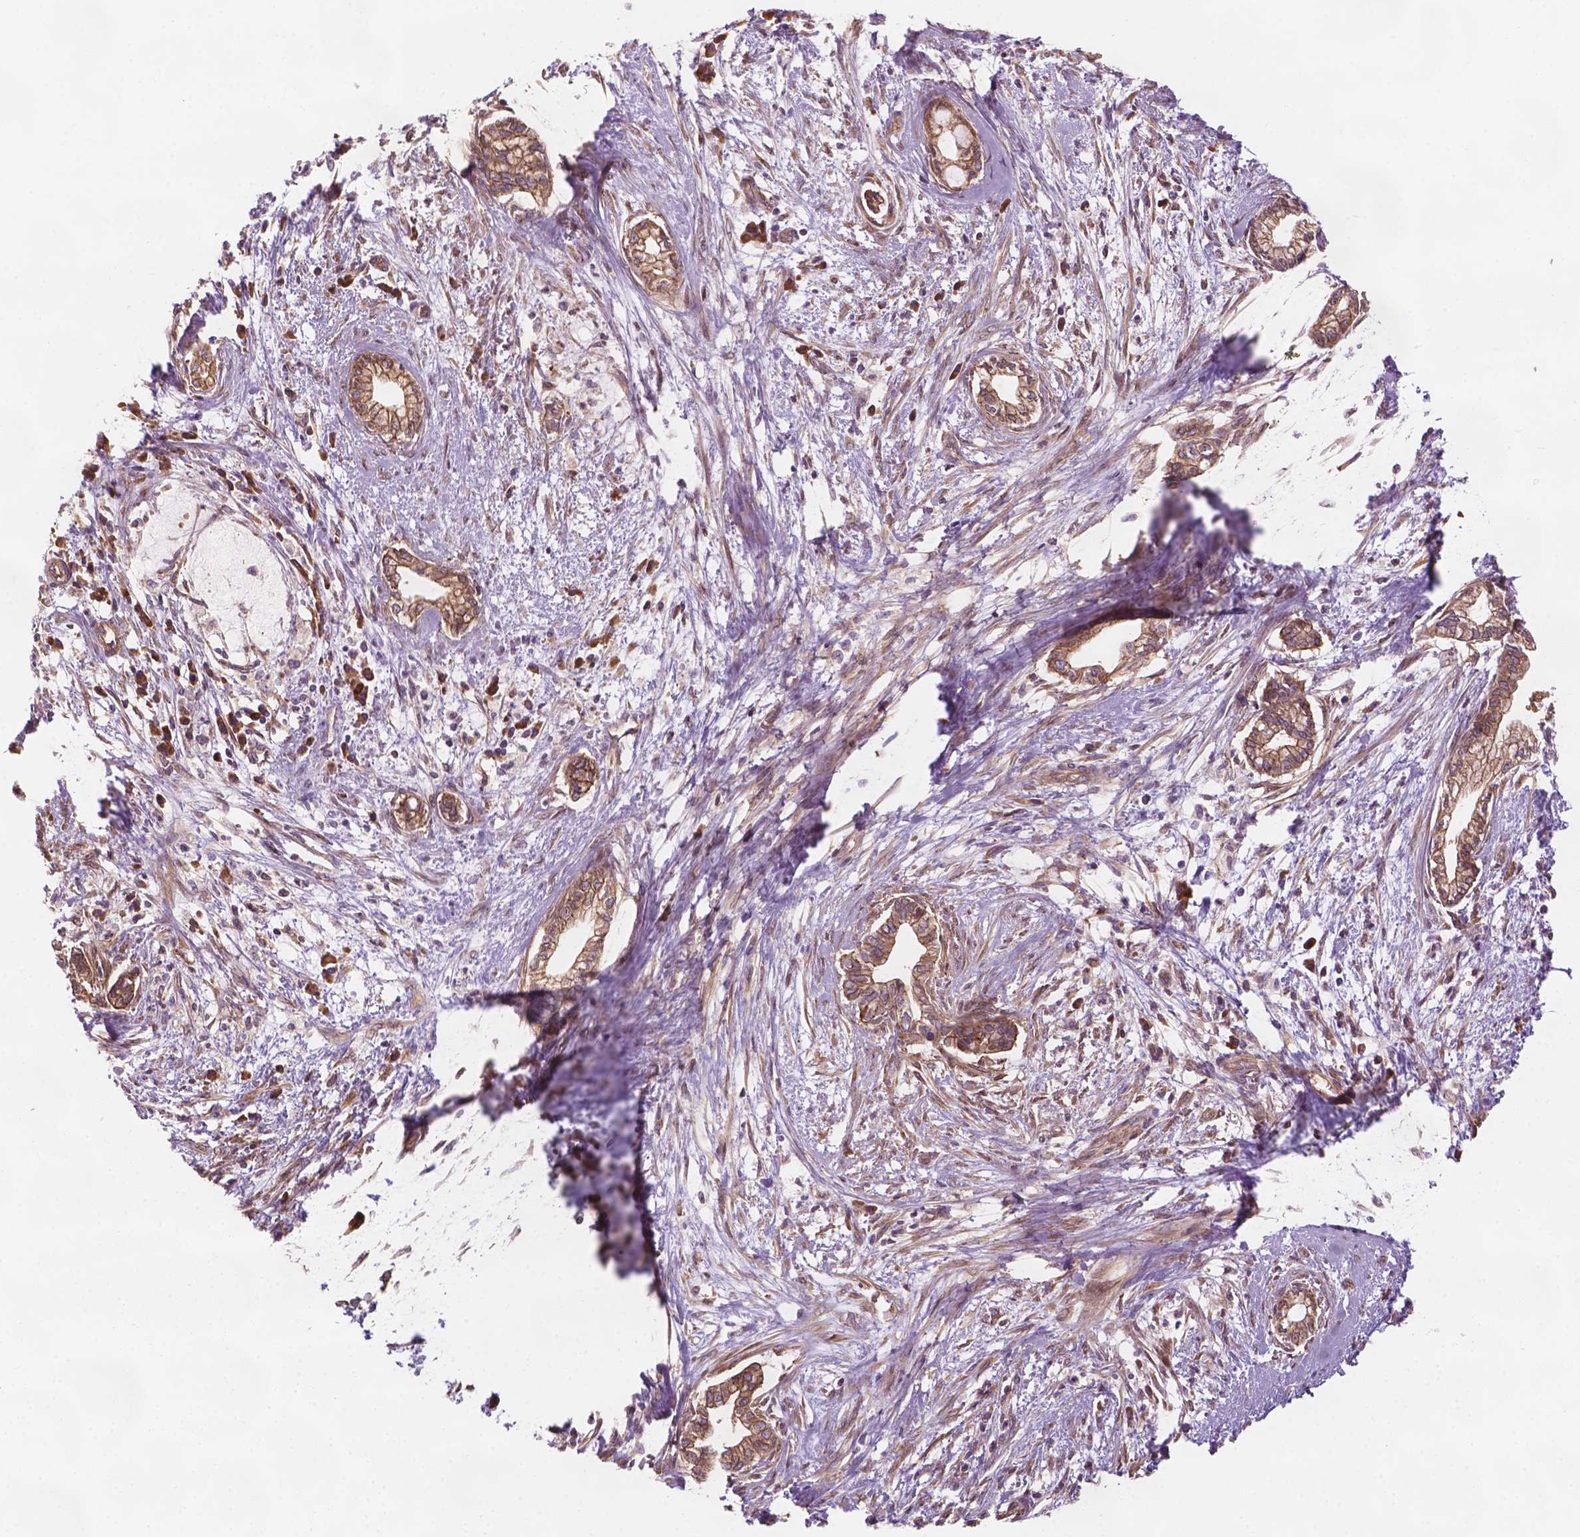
{"staining": {"intensity": "moderate", "quantity": ">75%", "location": "cytoplasmic/membranous"}, "tissue": "cervical cancer", "cell_type": "Tumor cells", "image_type": "cancer", "snomed": [{"axis": "morphology", "description": "Adenocarcinoma, NOS"}, {"axis": "topography", "description": "Cervix"}], "caption": "Adenocarcinoma (cervical) was stained to show a protein in brown. There is medium levels of moderate cytoplasmic/membranous positivity in about >75% of tumor cells.", "gene": "SURF4", "patient": {"sex": "female", "age": 62}}